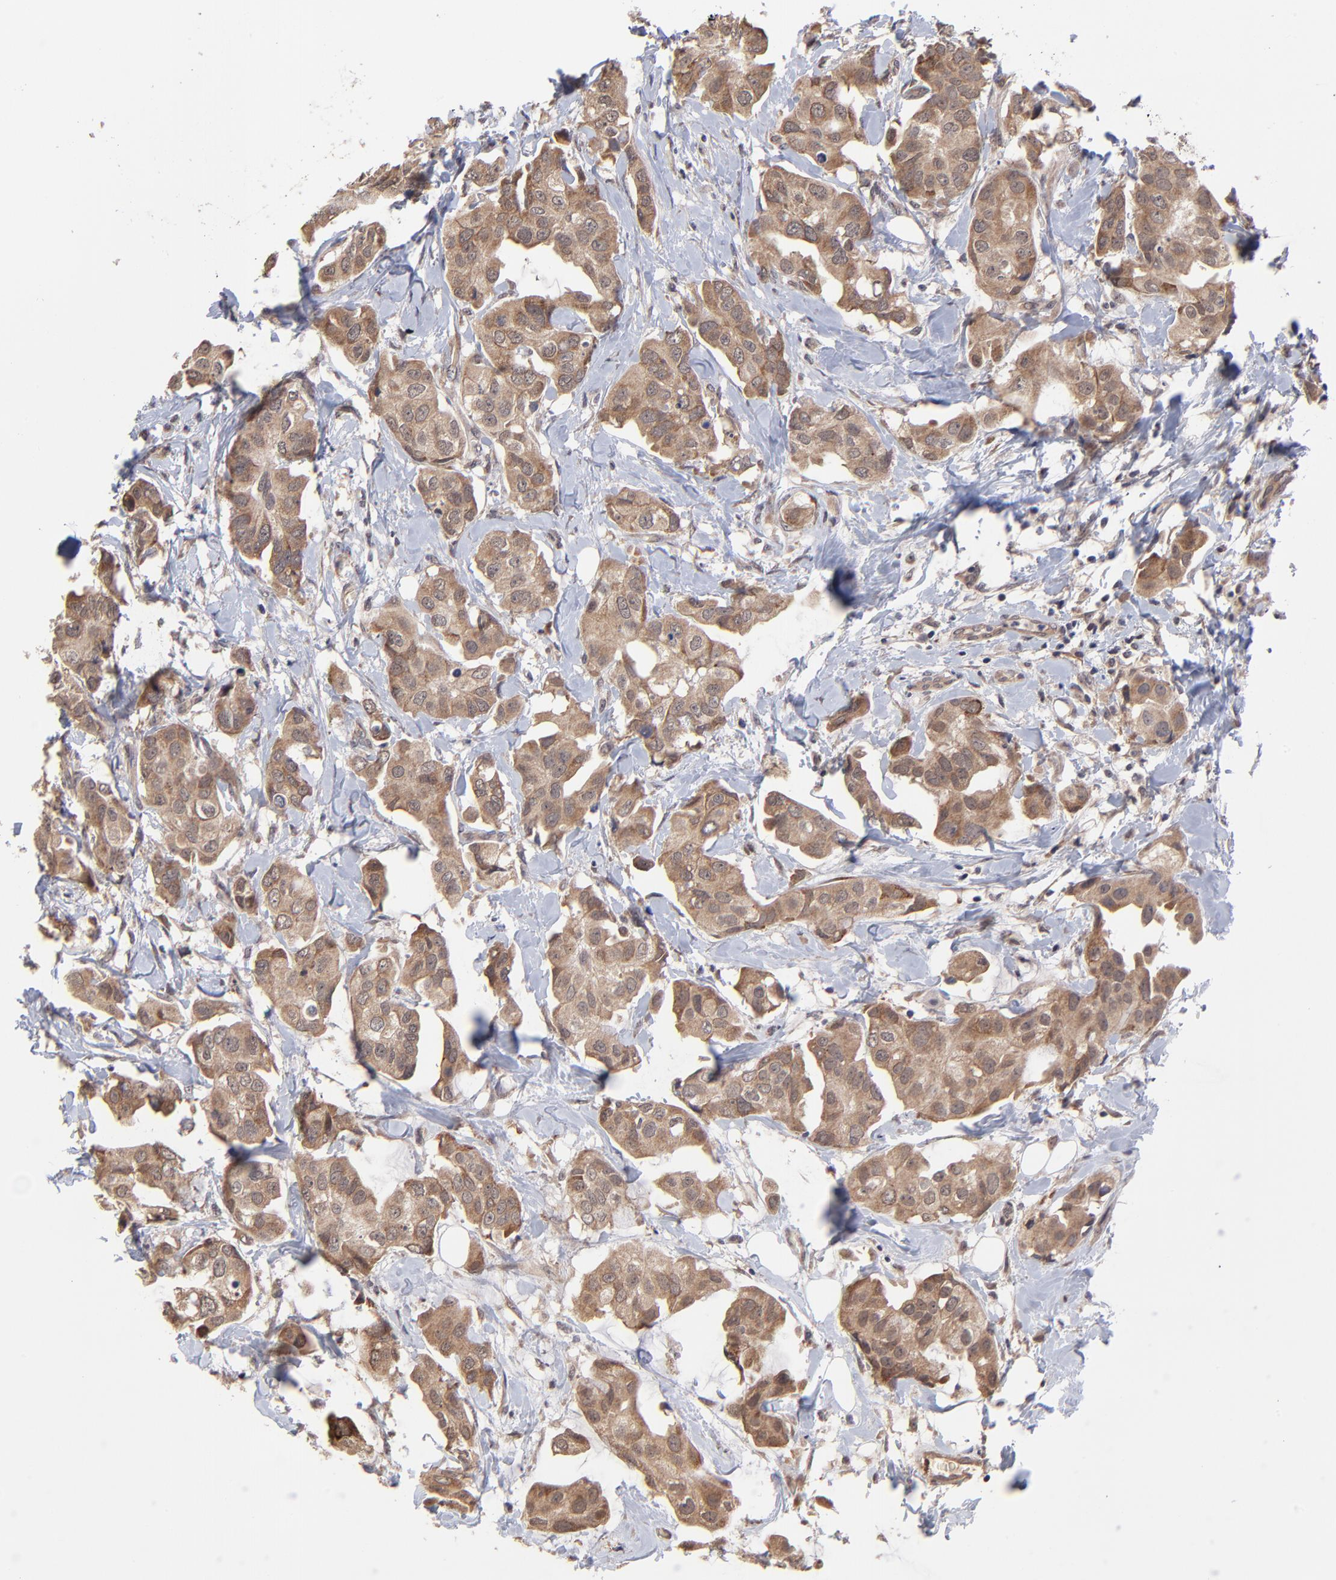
{"staining": {"intensity": "weak", "quantity": ">75%", "location": "cytoplasmic/membranous"}, "tissue": "breast cancer", "cell_type": "Tumor cells", "image_type": "cancer", "snomed": [{"axis": "morphology", "description": "Duct carcinoma"}, {"axis": "topography", "description": "Breast"}], "caption": "Invasive ductal carcinoma (breast) was stained to show a protein in brown. There is low levels of weak cytoplasmic/membranous expression in approximately >75% of tumor cells. The staining was performed using DAB (3,3'-diaminobenzidine) to visualize the protein expression in brown, while the nuclei were stained in blue with hematoxylin (Magnification: 20x).", "gene": "CHL1", "patient": {"sex": "female", "age": 40}}